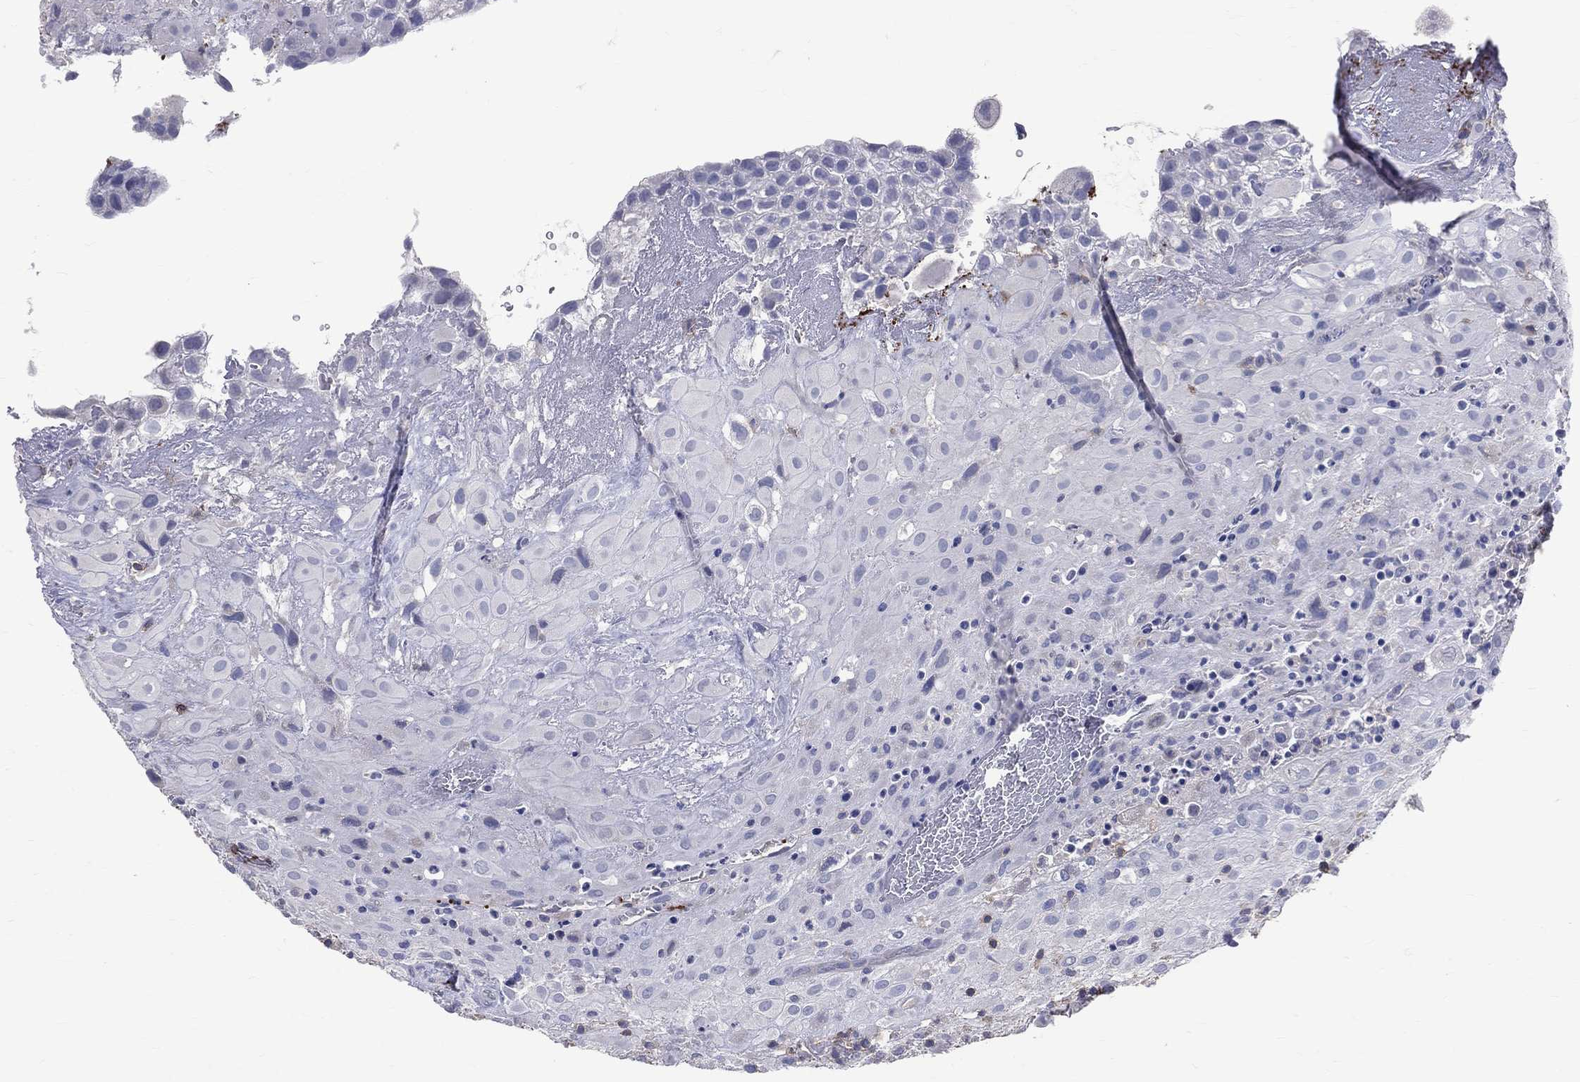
{"staining": {"intensity": "negative", "quantity": "none", "location": "none"}, "tissue": "placenta", "cell_type": "Decidual cells", "image_type": "normal", "snomed": [{"axis": "morphology", "description": "Normal tissue, NOS"}, {"axis": "topography", "description": "Placenta"}], "caption": "This is an immunohistochemistry (IHC) image of normal placenta. There is no expression in decidual cells.", "gene": "LAT", "patient": {"sex": "female", "age": 19}}